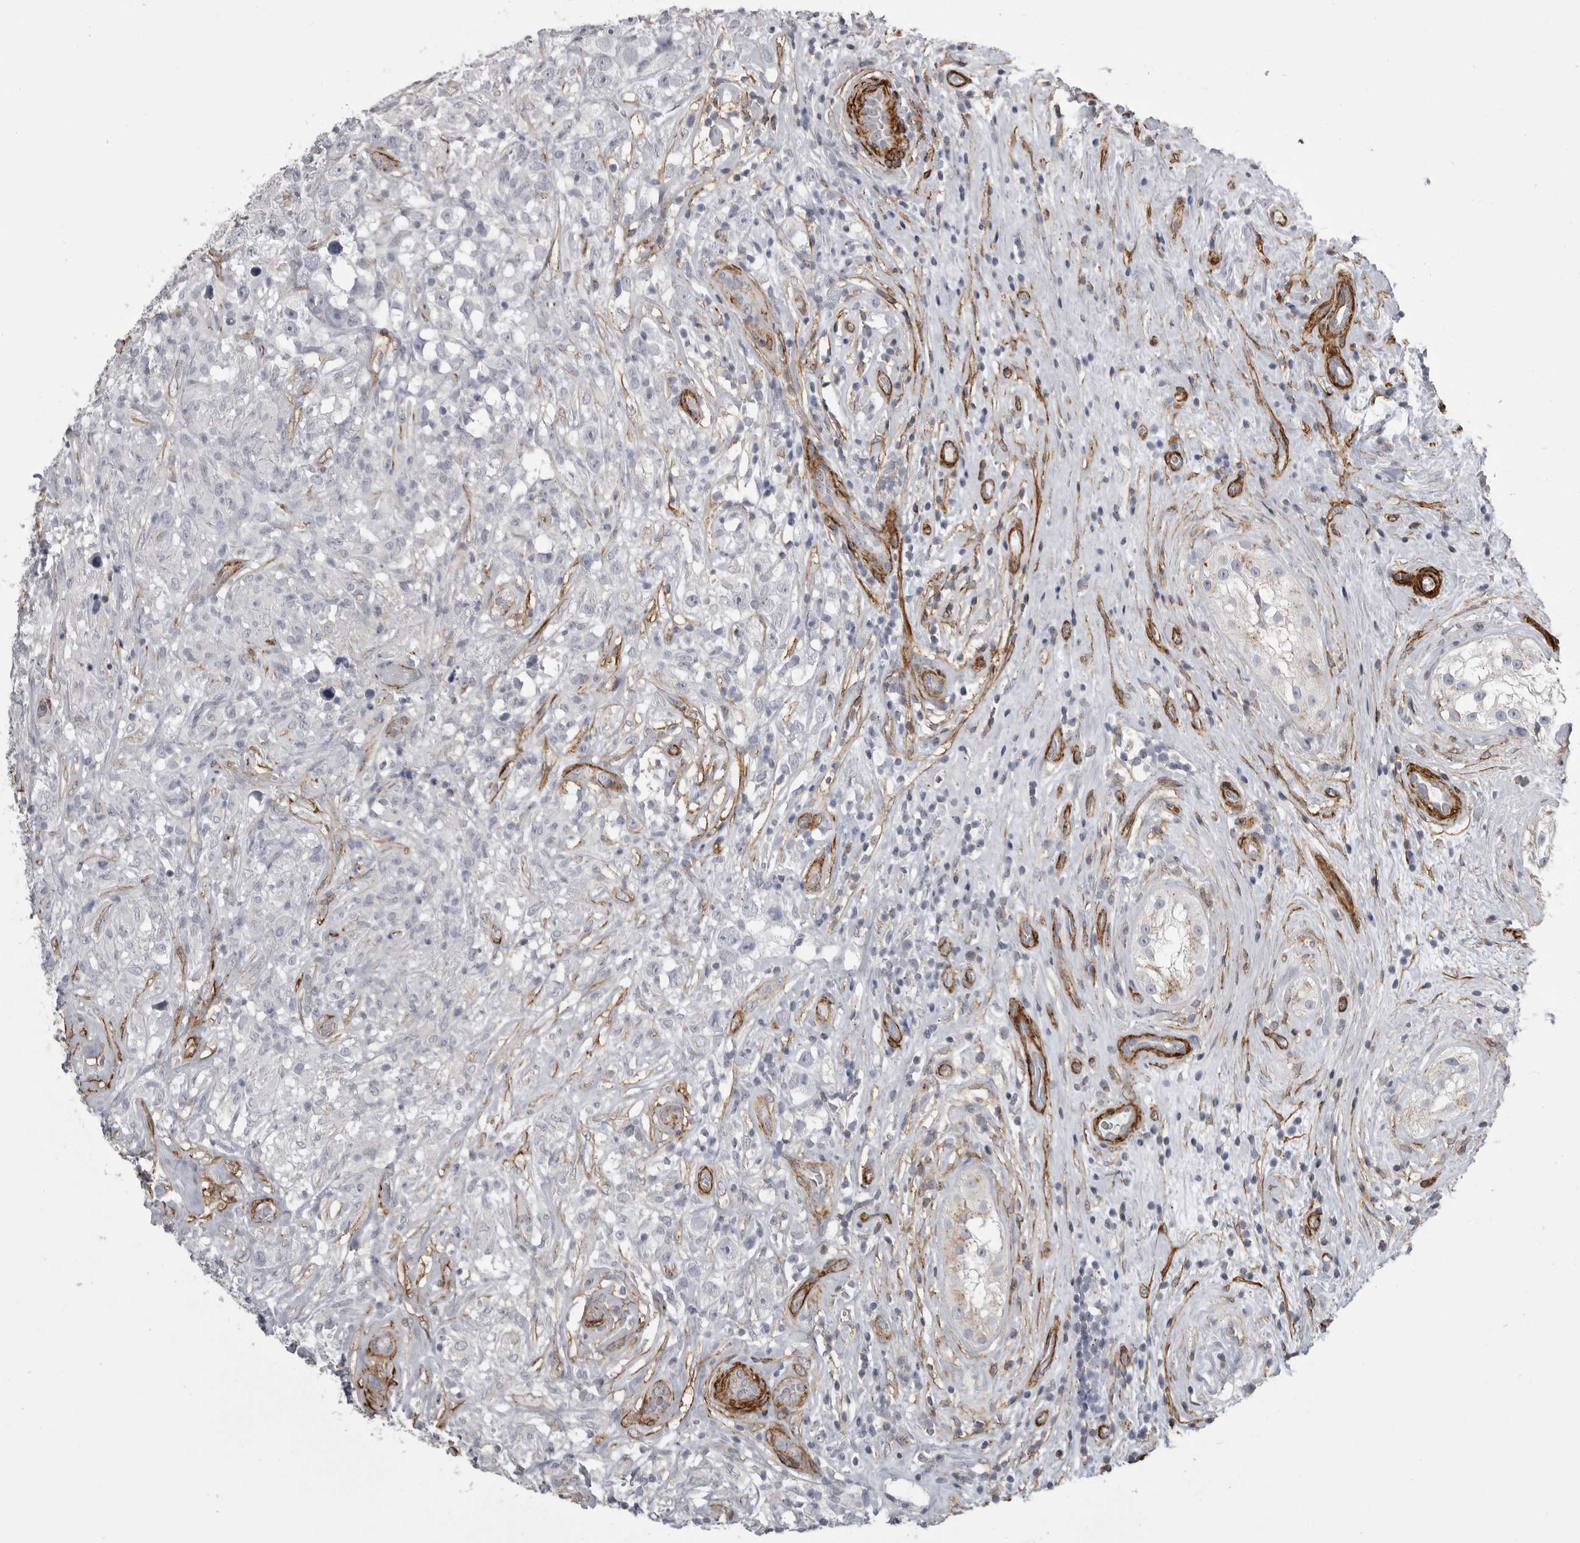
{"staining": {"intensity": "negative", "quantity": "none", "location": "none"}, "tissue": "testis cancer", "cell_type": "Tumor cells", "image_type": "cancer", "snomed": [{"axis": "morphology", "description": "Seminoma, NOS"}, {"axis": "topography", "description": "Testis"}], "caption": "Image shows no protein expression in tumor cells of testis cancer (seminoma) tissue. The staining is performed using DAB (3,3'-diaminobenzidine) brown chromogen with nuclei counter-stained in using hematoxylin.", "gene": "AOC3", "patient": {"sex": "male", "age": 49}}